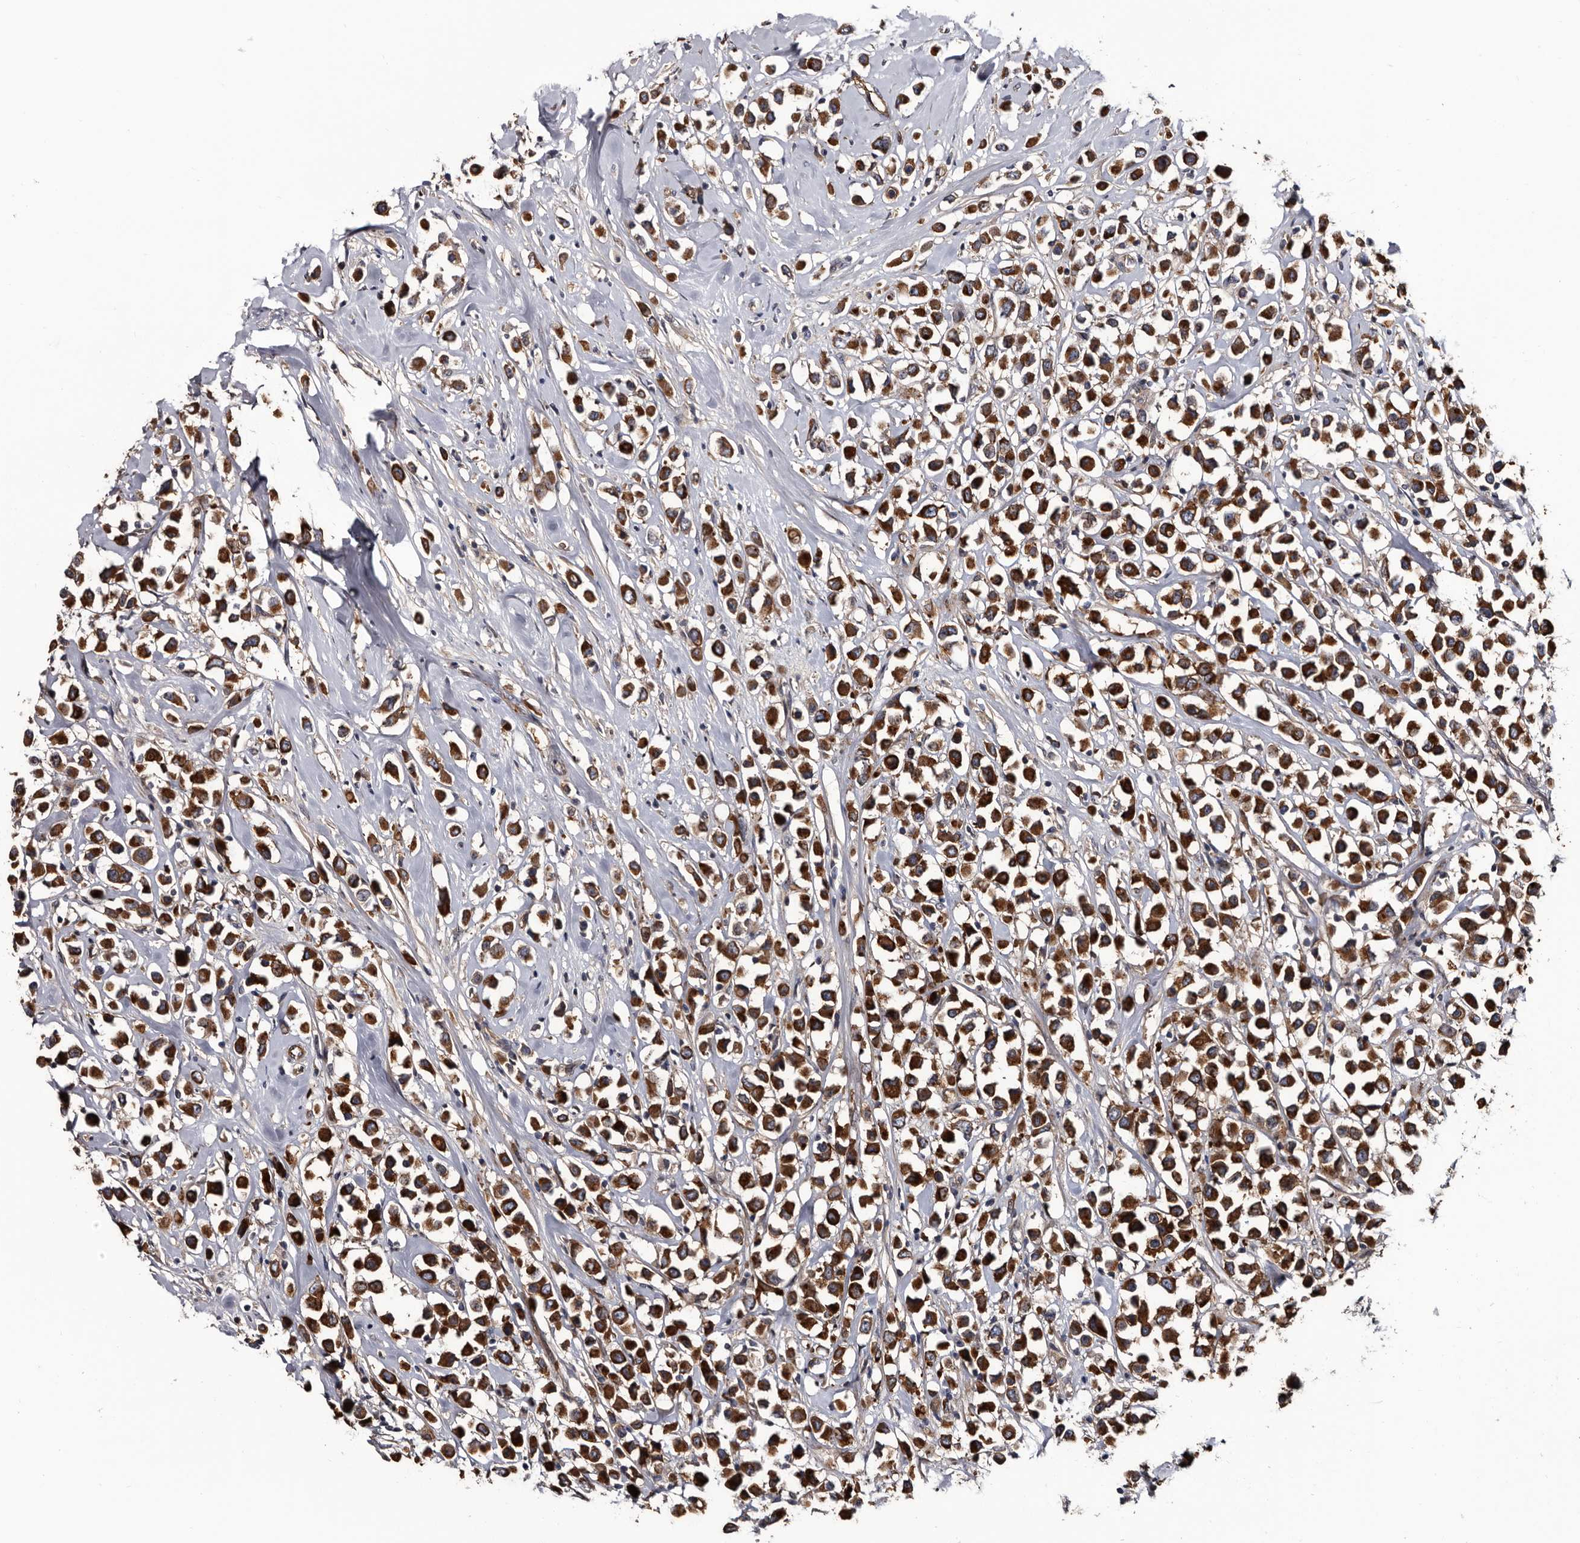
{"staining": {"intensity": "strong", "quantity": ">75%", "location": "cytoplasmic/membranous"}, "tissue": "breast cancer", "cell_type": "Tumor cells", "image_type": "cancer", "snomed": [{"axis": "morphology", "description": "Duct carcinoma"}, {"axis": "topography", "description": "Breast"}], "caption": "Human breast cancer (intraductal carcinoma) stained with a protein marker exhibits strong staining in tumor cells.", "gene": "TSPAN17", "patient": {"sex": "female", "age": 61}}